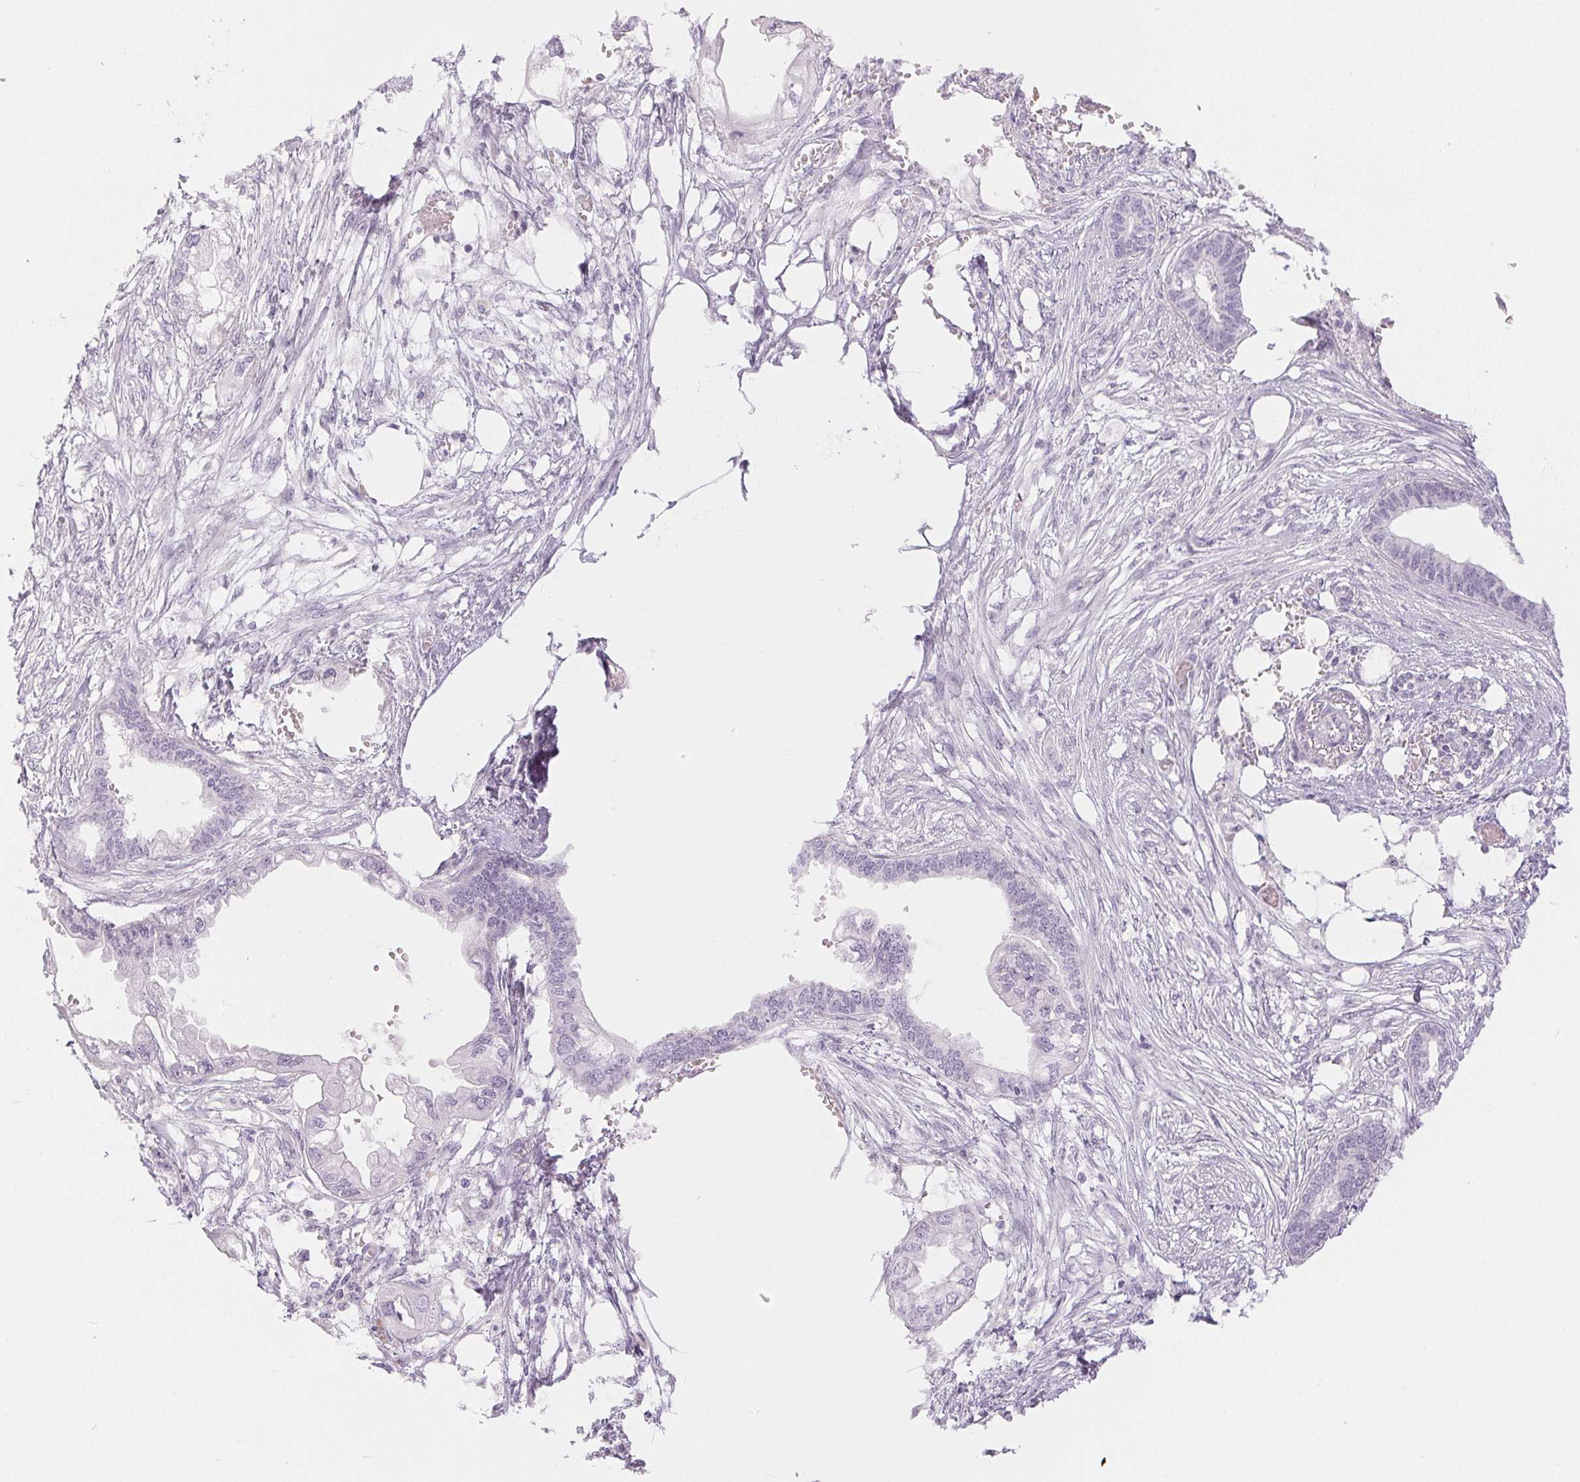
{"staining": {"intensity": "negative", "quantity": "none", "location": "none"}, "tissue": "endometrial cancer", "cell_type": "Tumor cells", "image_type": "cancer", "snomed": [{"axis": "morphology", "description": "Adenocarcinoma, NOS"}, {"axis": "morphology", "description": "Adenocarcinoma, metastatic, NOS"}, {"axis": "topography", "description": "Adipose tissue"}, {"axis": "topography", "description": "Endometrium"}], "caption": "Immunohistochemical staining of human endometrial cancer (metastatic adenocarcinoma) reveals no significant positivity in tumor cells.", "gene": "SFTPD", "patient": {"sex": "female", "age": 67}}